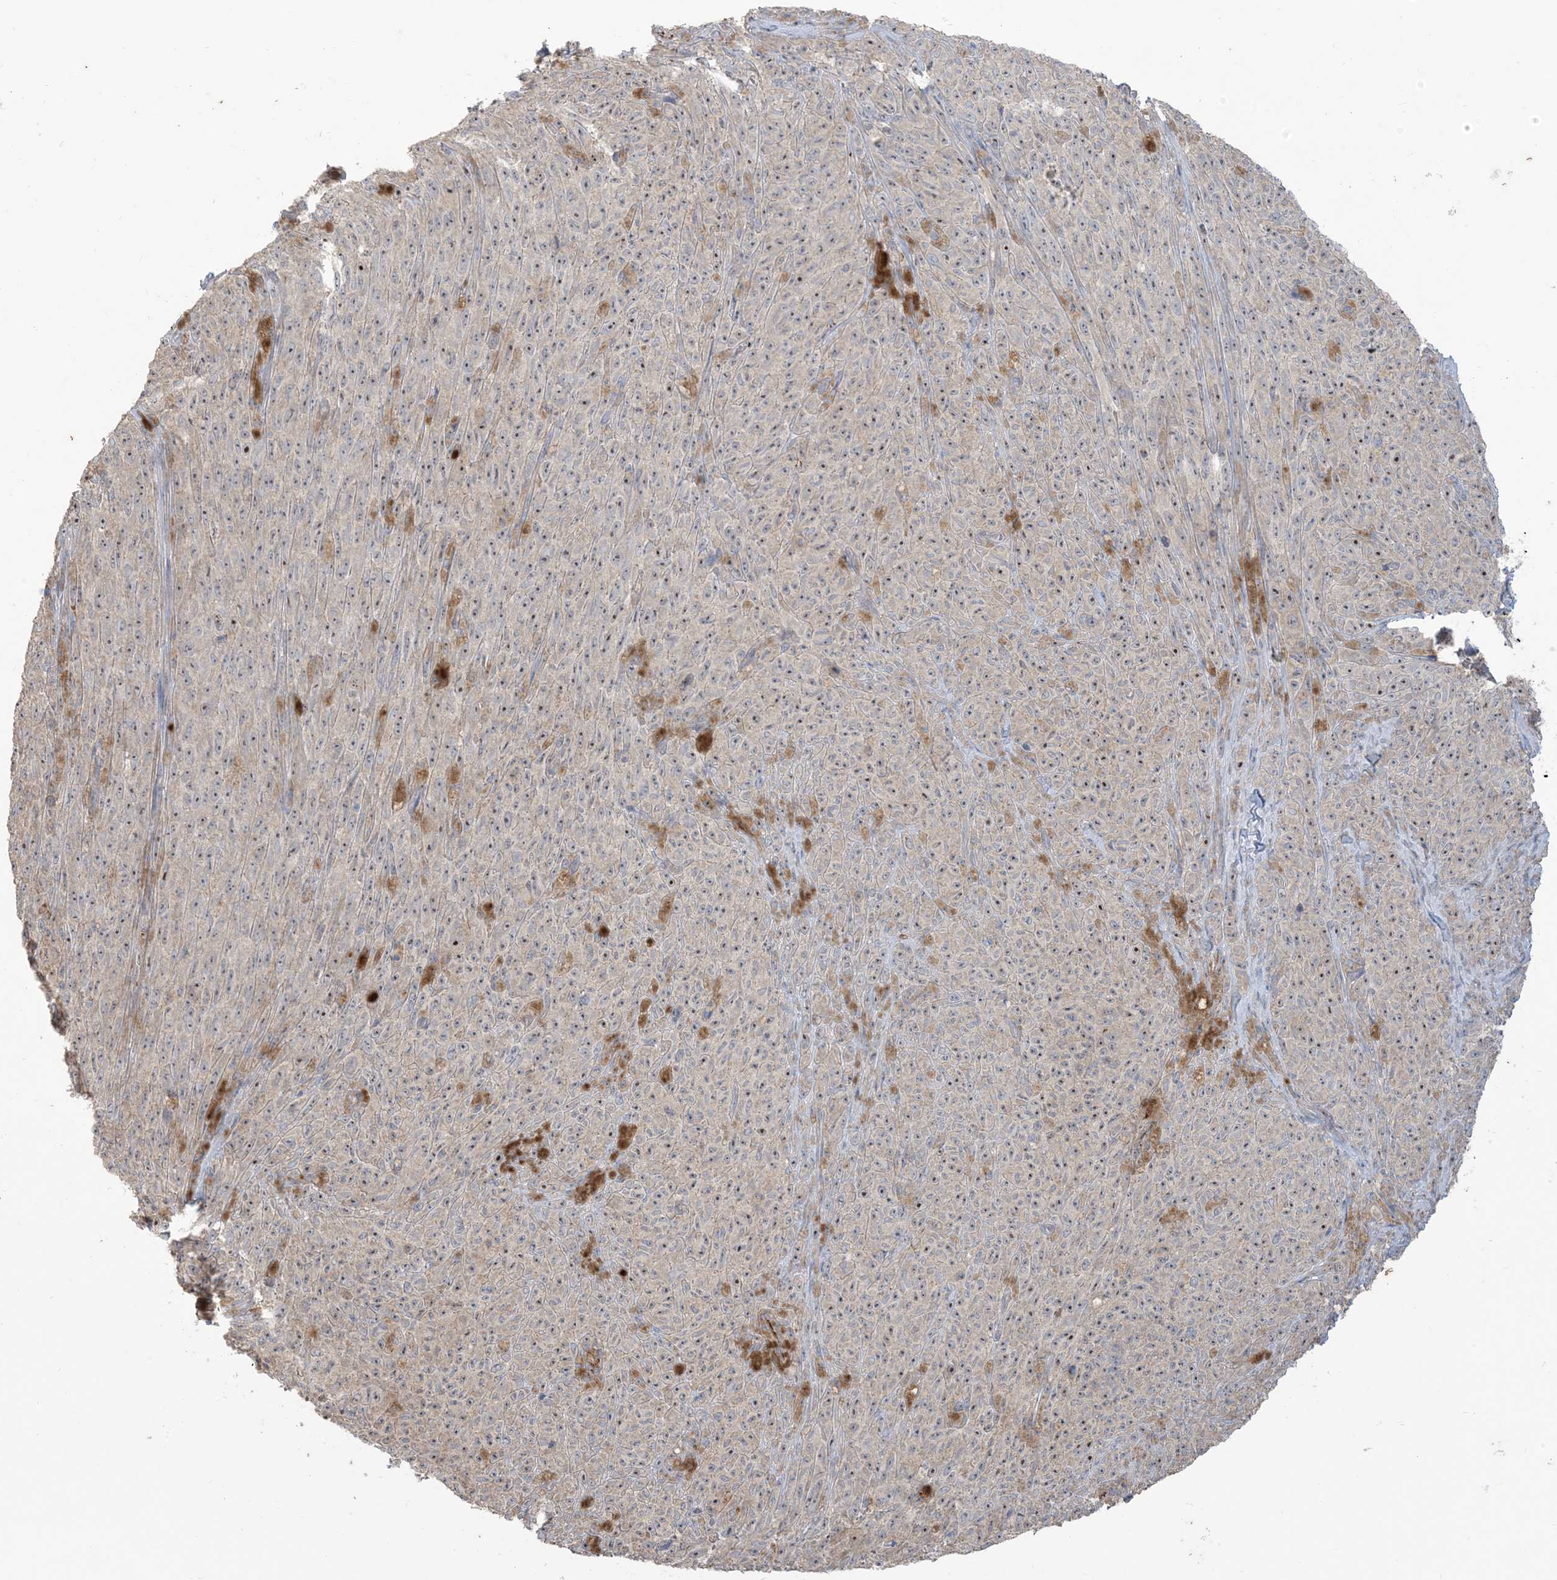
{"staining": {"intensity": "moderate", "quantity": "<25%", "location": "nuclear"}, "tissue": "melanoma", "cell_type": "Tumor cells", "image_type": "cancer", "snomed": [{"axis": "morphology", "description": "Malignant melanoma, NOS"}, {"axis": "topography", "description": "Skin"}], "caption": "Immunohistochemistry (IHC) (DAB (3,3'-diaminobenzidine)) staining of human melanoma demonstrates moderate nuclear protein expression in approximately <25% of tumor cells.", "gene": "KLHL18", "patient": {"sex": "female", "age": 82}}